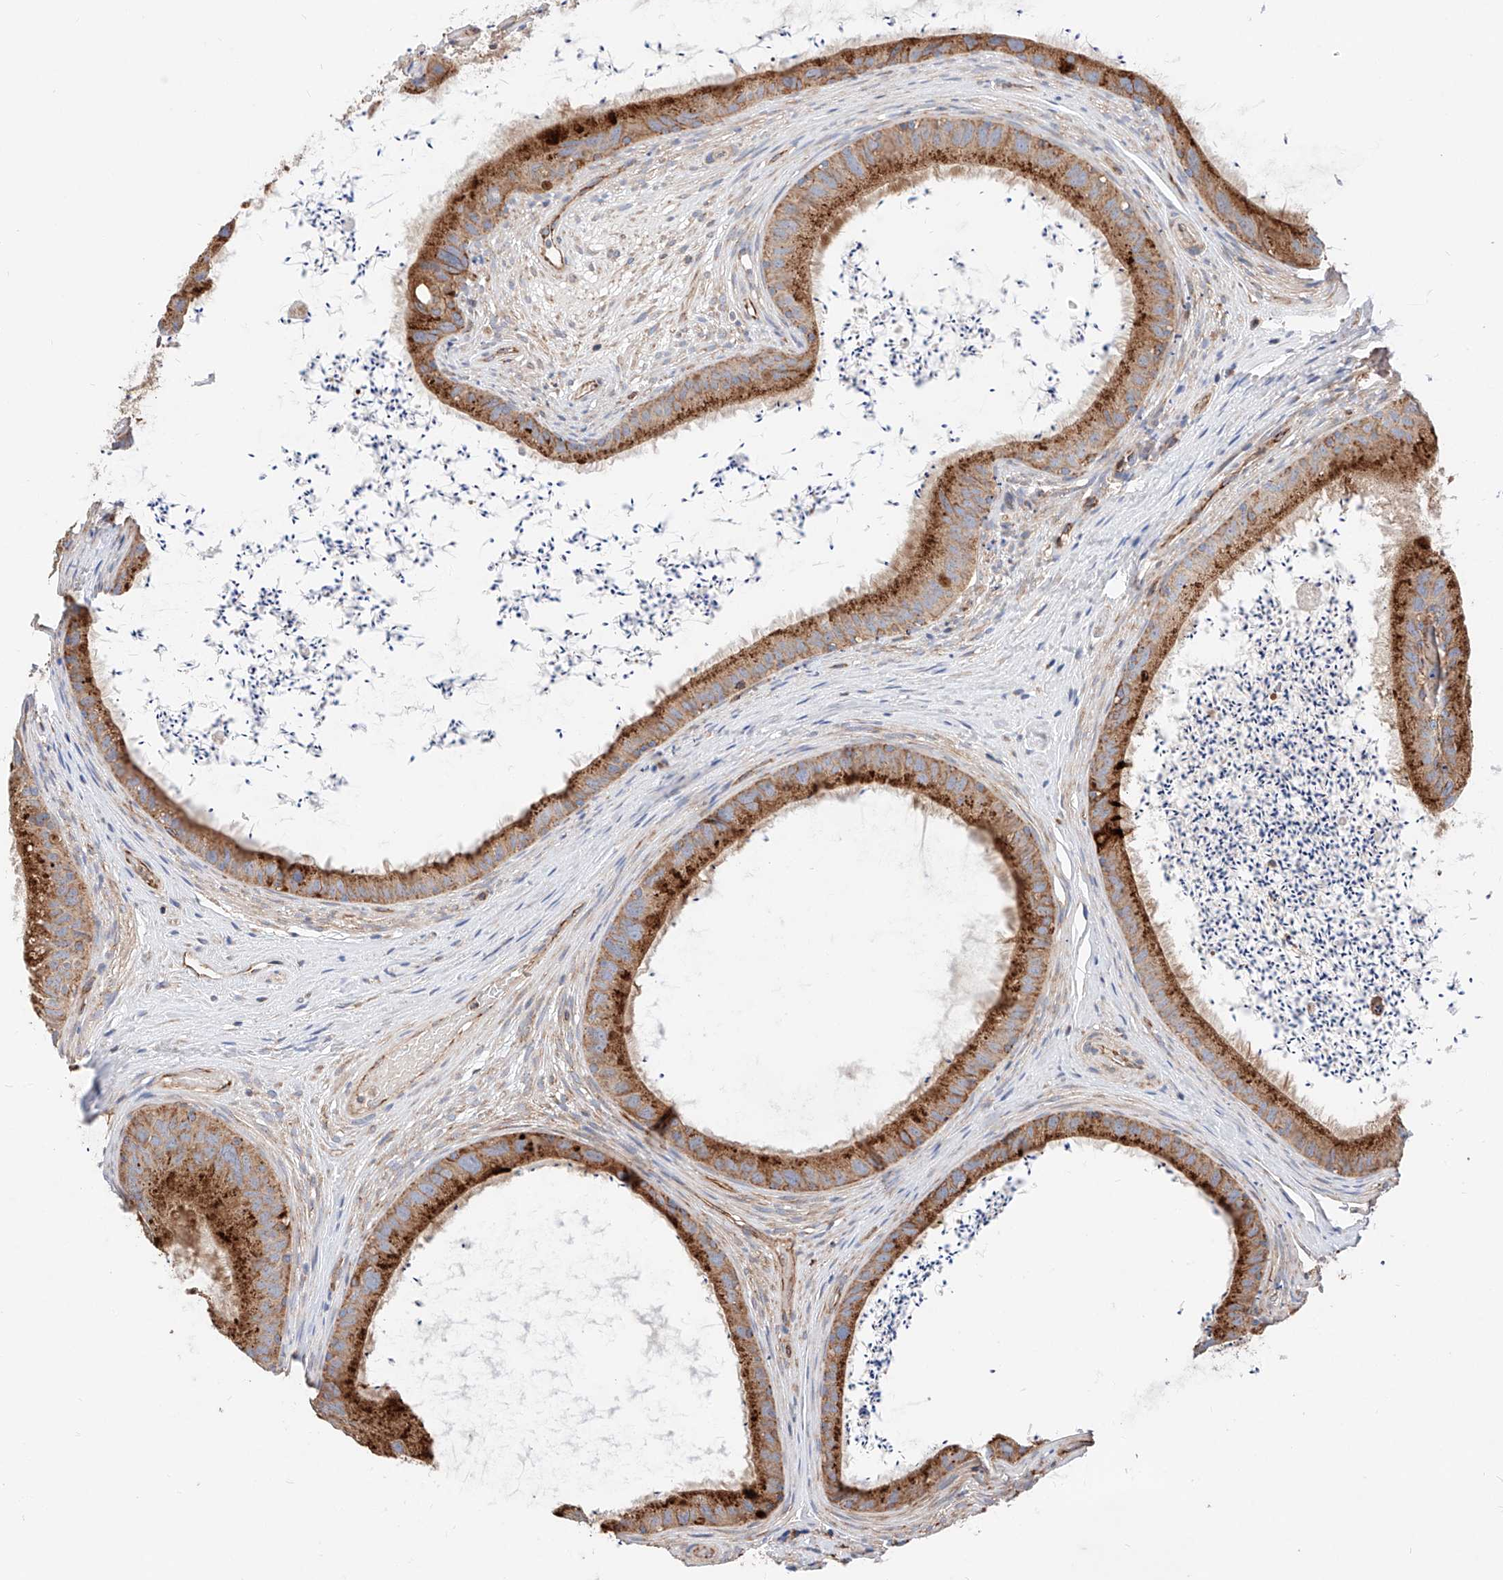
{"staining": {"intensity": "strong", "quantity": ">75%", "location": "cytoplasmic/membranous"}, "tissue": "epididymis", "cell_type": "Glandular cells", "image_type": "normal", "snomed": [{"axis": "morphology", "description": "Normal tissue, NOS"}, {"axis": "topography", "description": "Epididymis, spermatic cord, NOS"}], "caption": "Protein analysis of normal epididymis exhibits strong cytoplasmic/membranous expression in approximately >75% of glandular cells. (brown staining indicates protein expression, while blue staining denotes nuclei).", "gene": "NR1D1", "patient": {"sex": "male", "age": 50}}